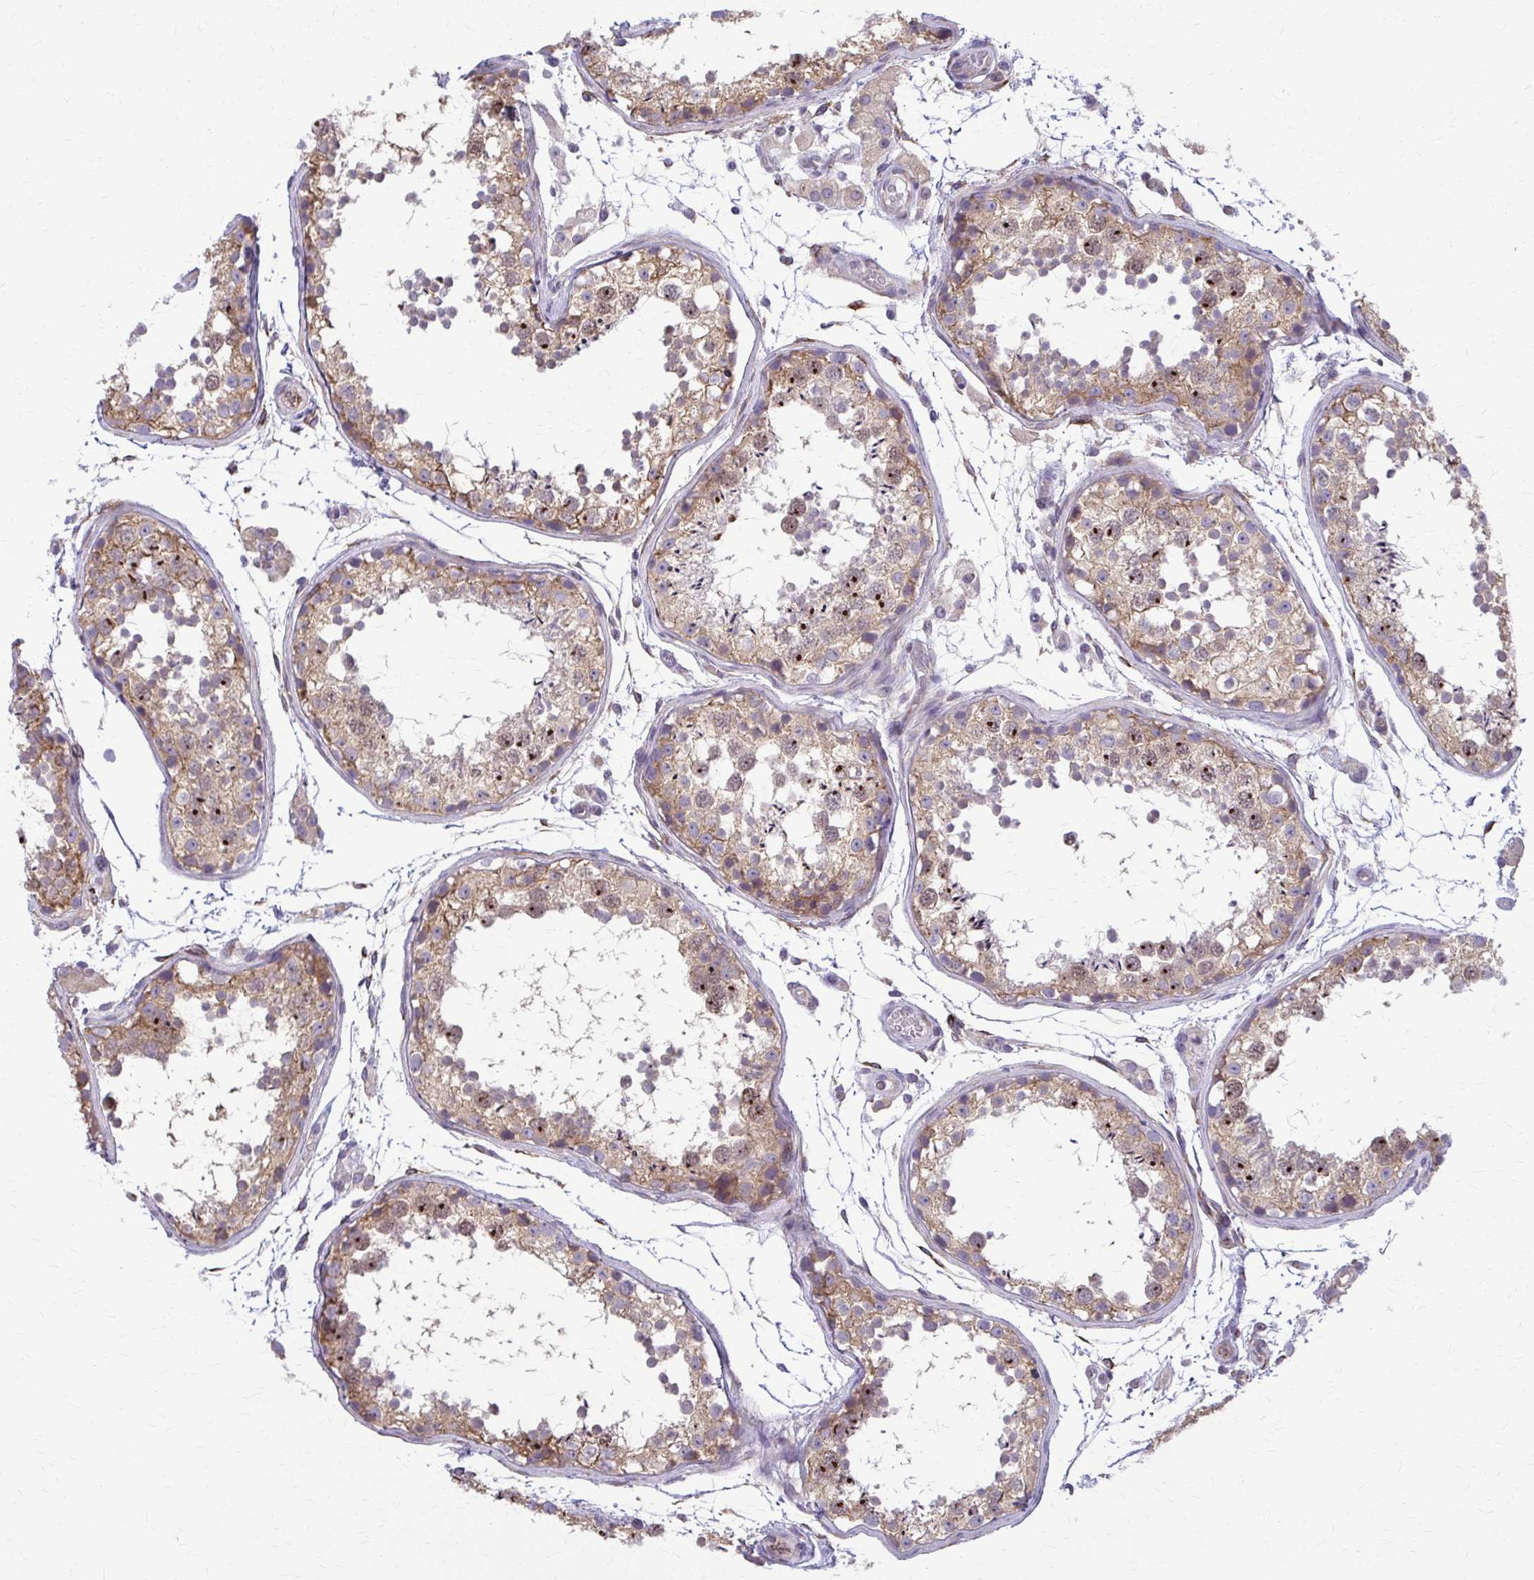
{"staining": {"intensity": "moderate", "quantity": ">75%", "location": "cytoplasmic/membranous,nuclear"}, "tissue": "testis", "cell_type": "Cells in seminiferous ducts", "image_type": "normal", "snomed": [{"axis": "morphology", "description": "Normal tissue, NOS"}, {"axis": "topography", "description": "Testis"}], "caption": "Brown immunohistochemical staining in normal human testis demonstrates moderate cytoplasmic/membranous,nuclear staining in approximately >75% of cells in seminiferous ducts. The staining was performed using DAB, with brown indicating positive protein expression. Nuclei are stained blue with hematoxylin.", "gene": "DEPP1", "patient": {"sex": "male", "age": 29}}